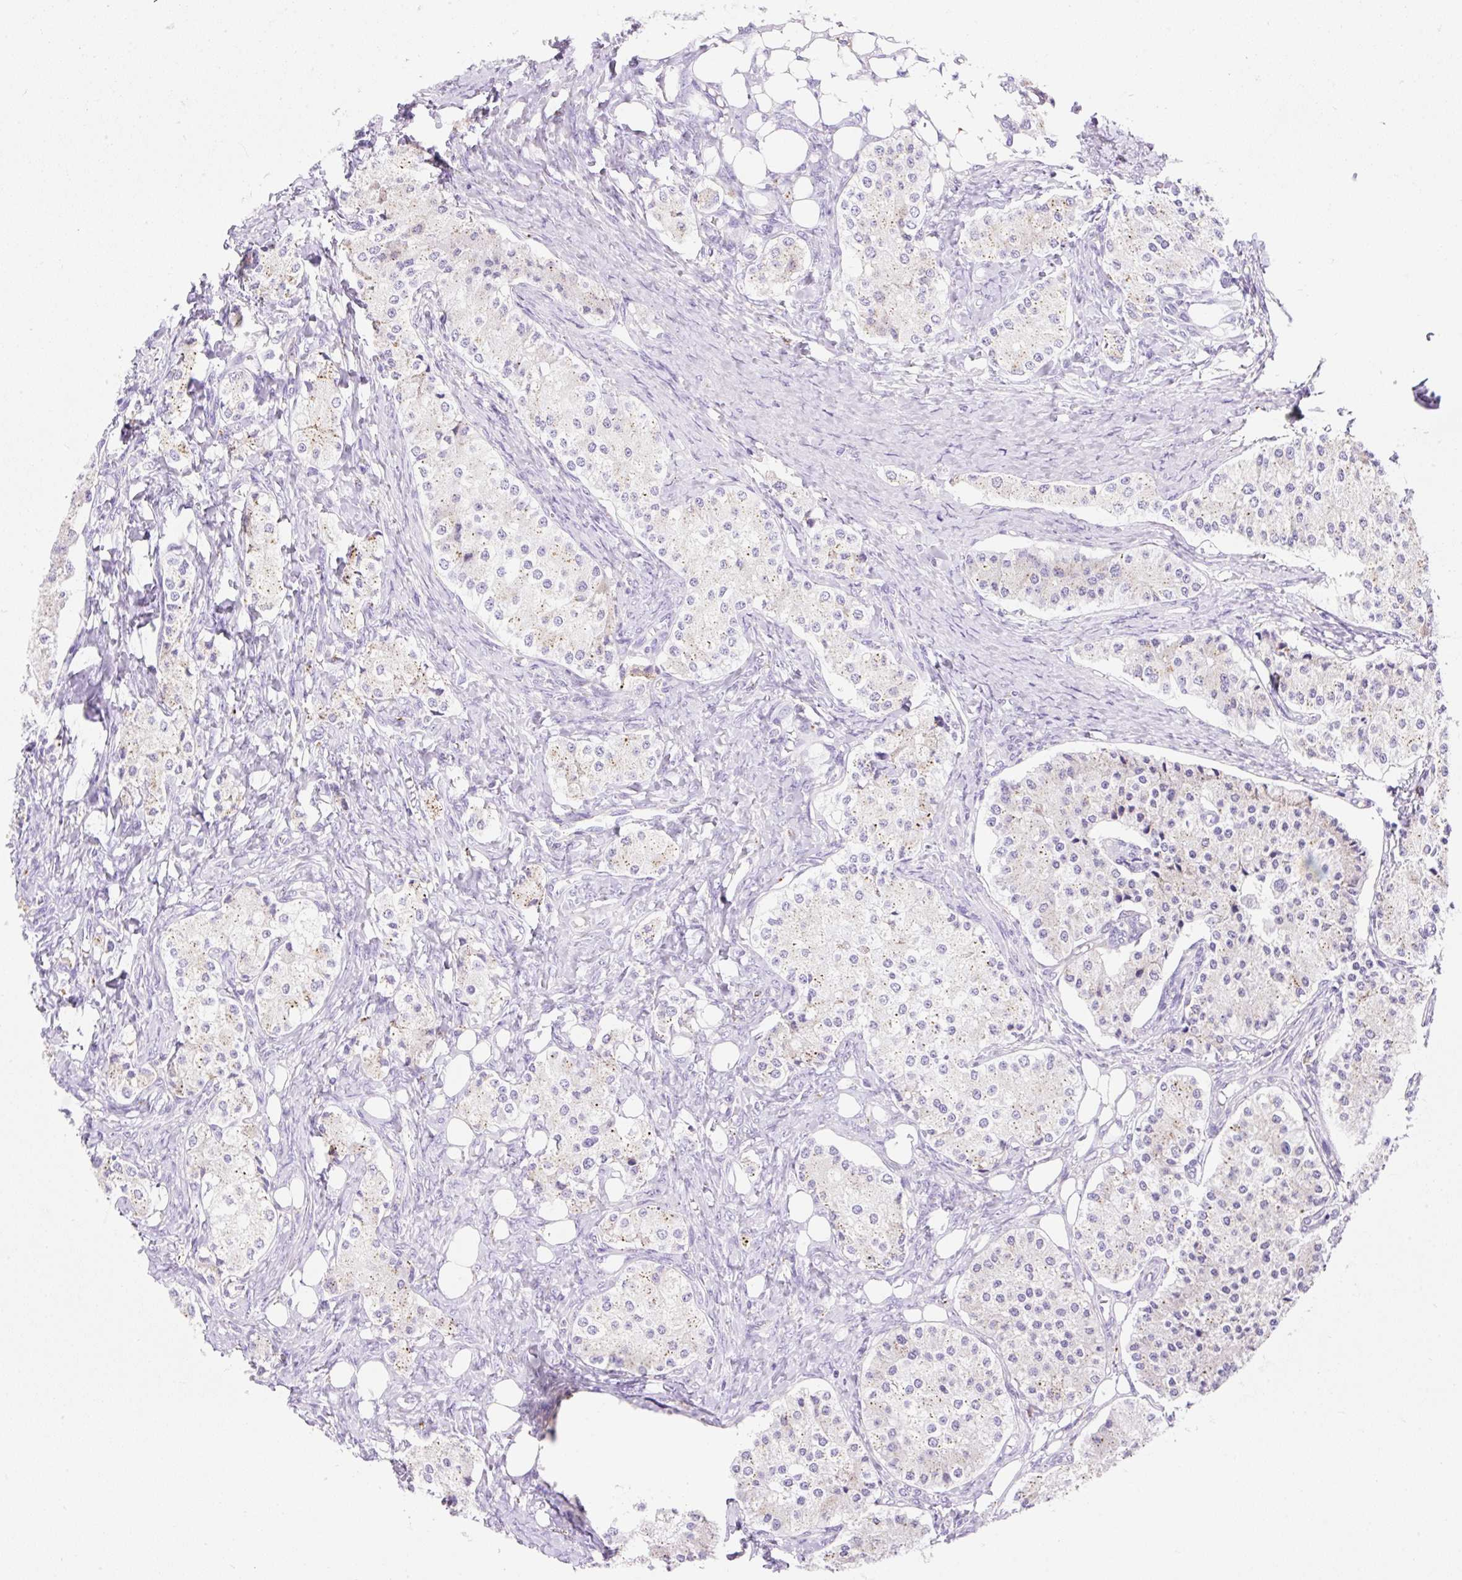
{"staining": {"intensity": "negative", "quantity": "none", "location": "none"}, "tissue": "carcinoid", "cell_type": "Tumor cells", "image_type": "cancer", "snomed": [{"axis": "morphology", "description": "Carcinoid, malignant, NOS"}, {"axis": "topography", "description": "Colon"}], "caption": "Carcinoid was stained to show a protein in brown. There is no significant expression in tumor cells. Brightfield microscopy of IHC stained with DAB (brown) and hematoxylin (blue), captured at high magnification.", "gene": "HEXB", "patient": {"sex": "female", "age": 52}}